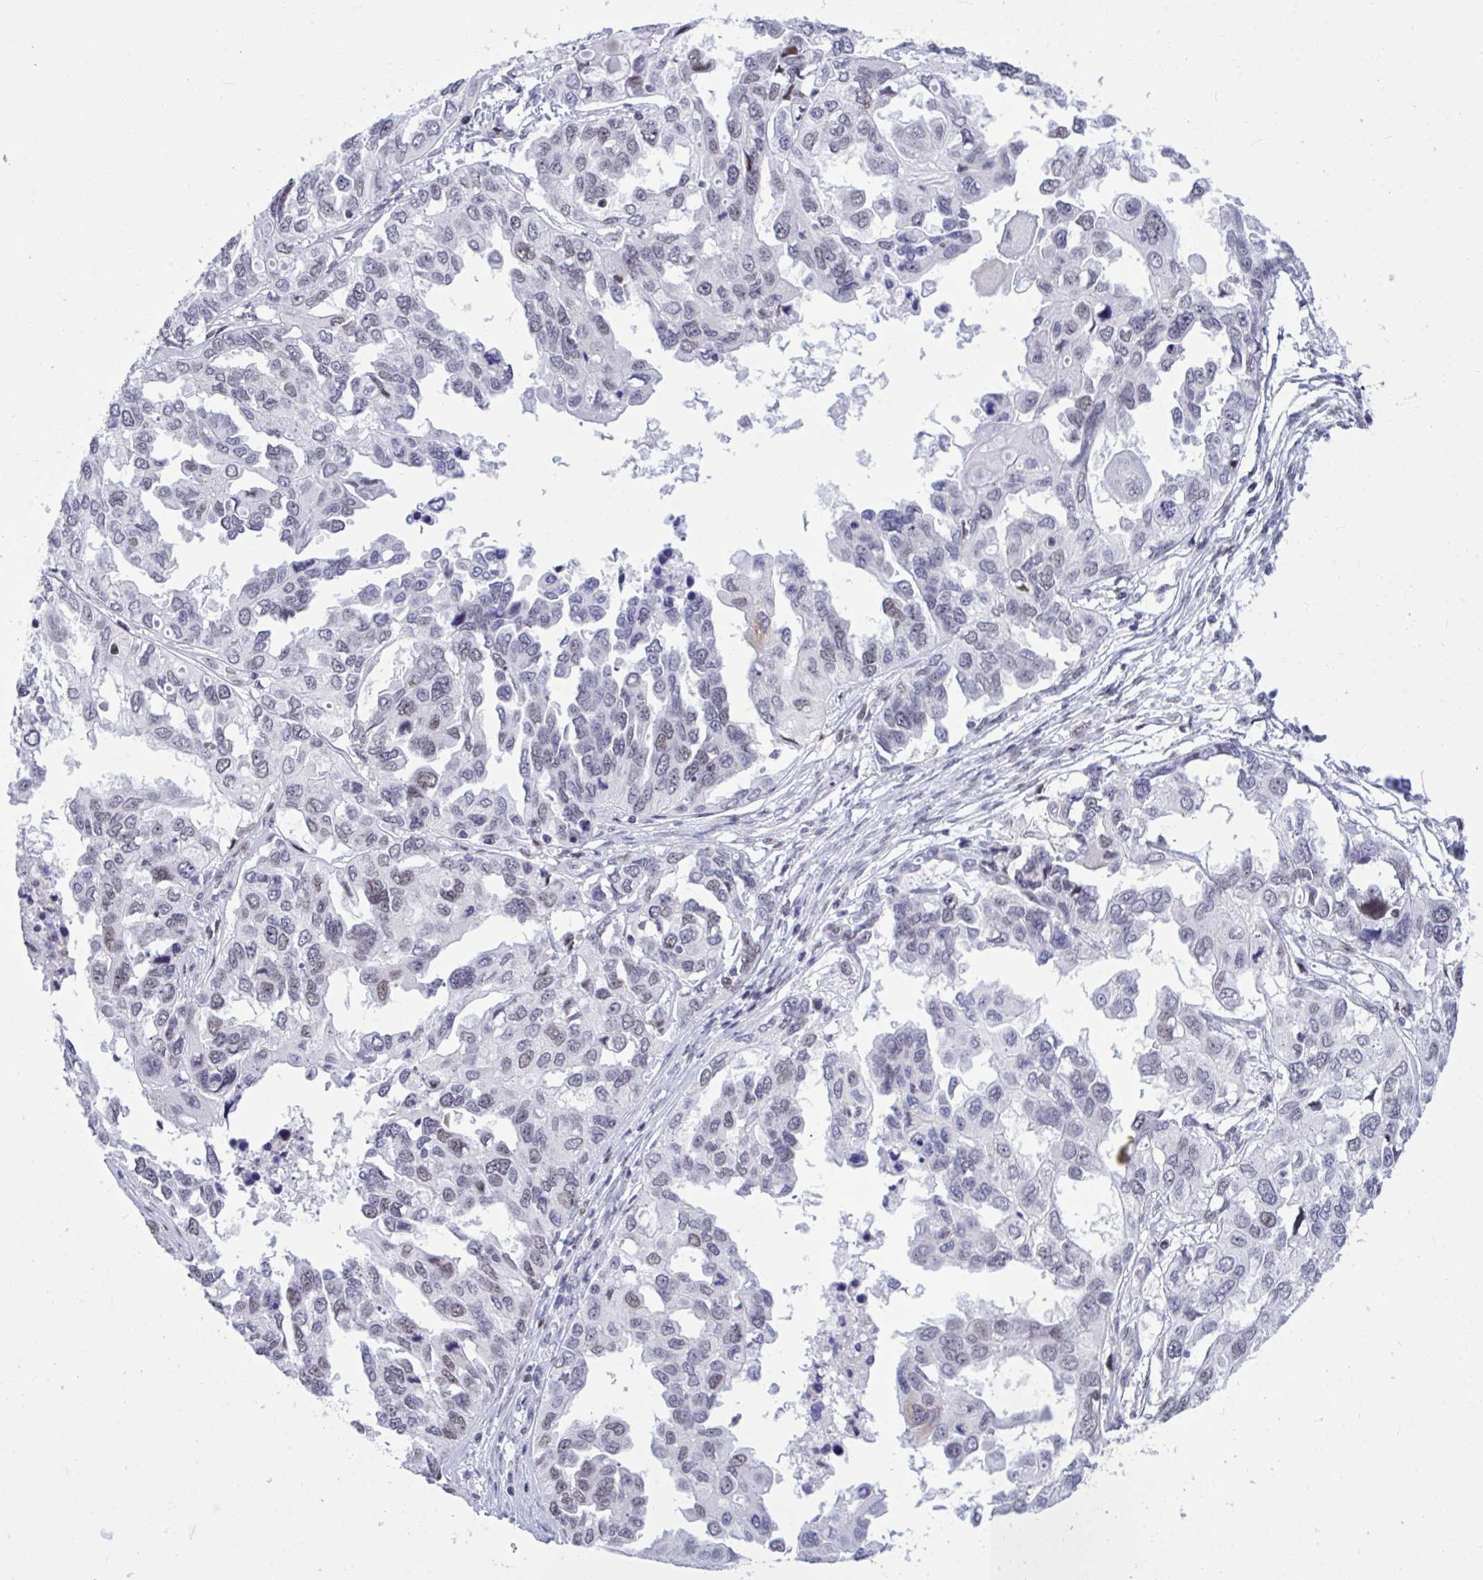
{"staining": {"intensity": "moderate", "quantity": "<25%", "location": "nuclear"}, "tissue": "ovarian cancer", "cell_type": "Tumor cells", "image_type": "cancer", "snomed": [{"axis": "morphology", "description": "Cystadenocarcinoma, serous, NOS"}, {"axis": "topography", "description": "Ovary"}], "caption": "Immunohistochemical staining of human ovarian cancer shows moderate nuclear protein positivity in about <25% of tumor cells.", "gene": "C1QL2", "patient": {"sex": "female", "age": 53}}